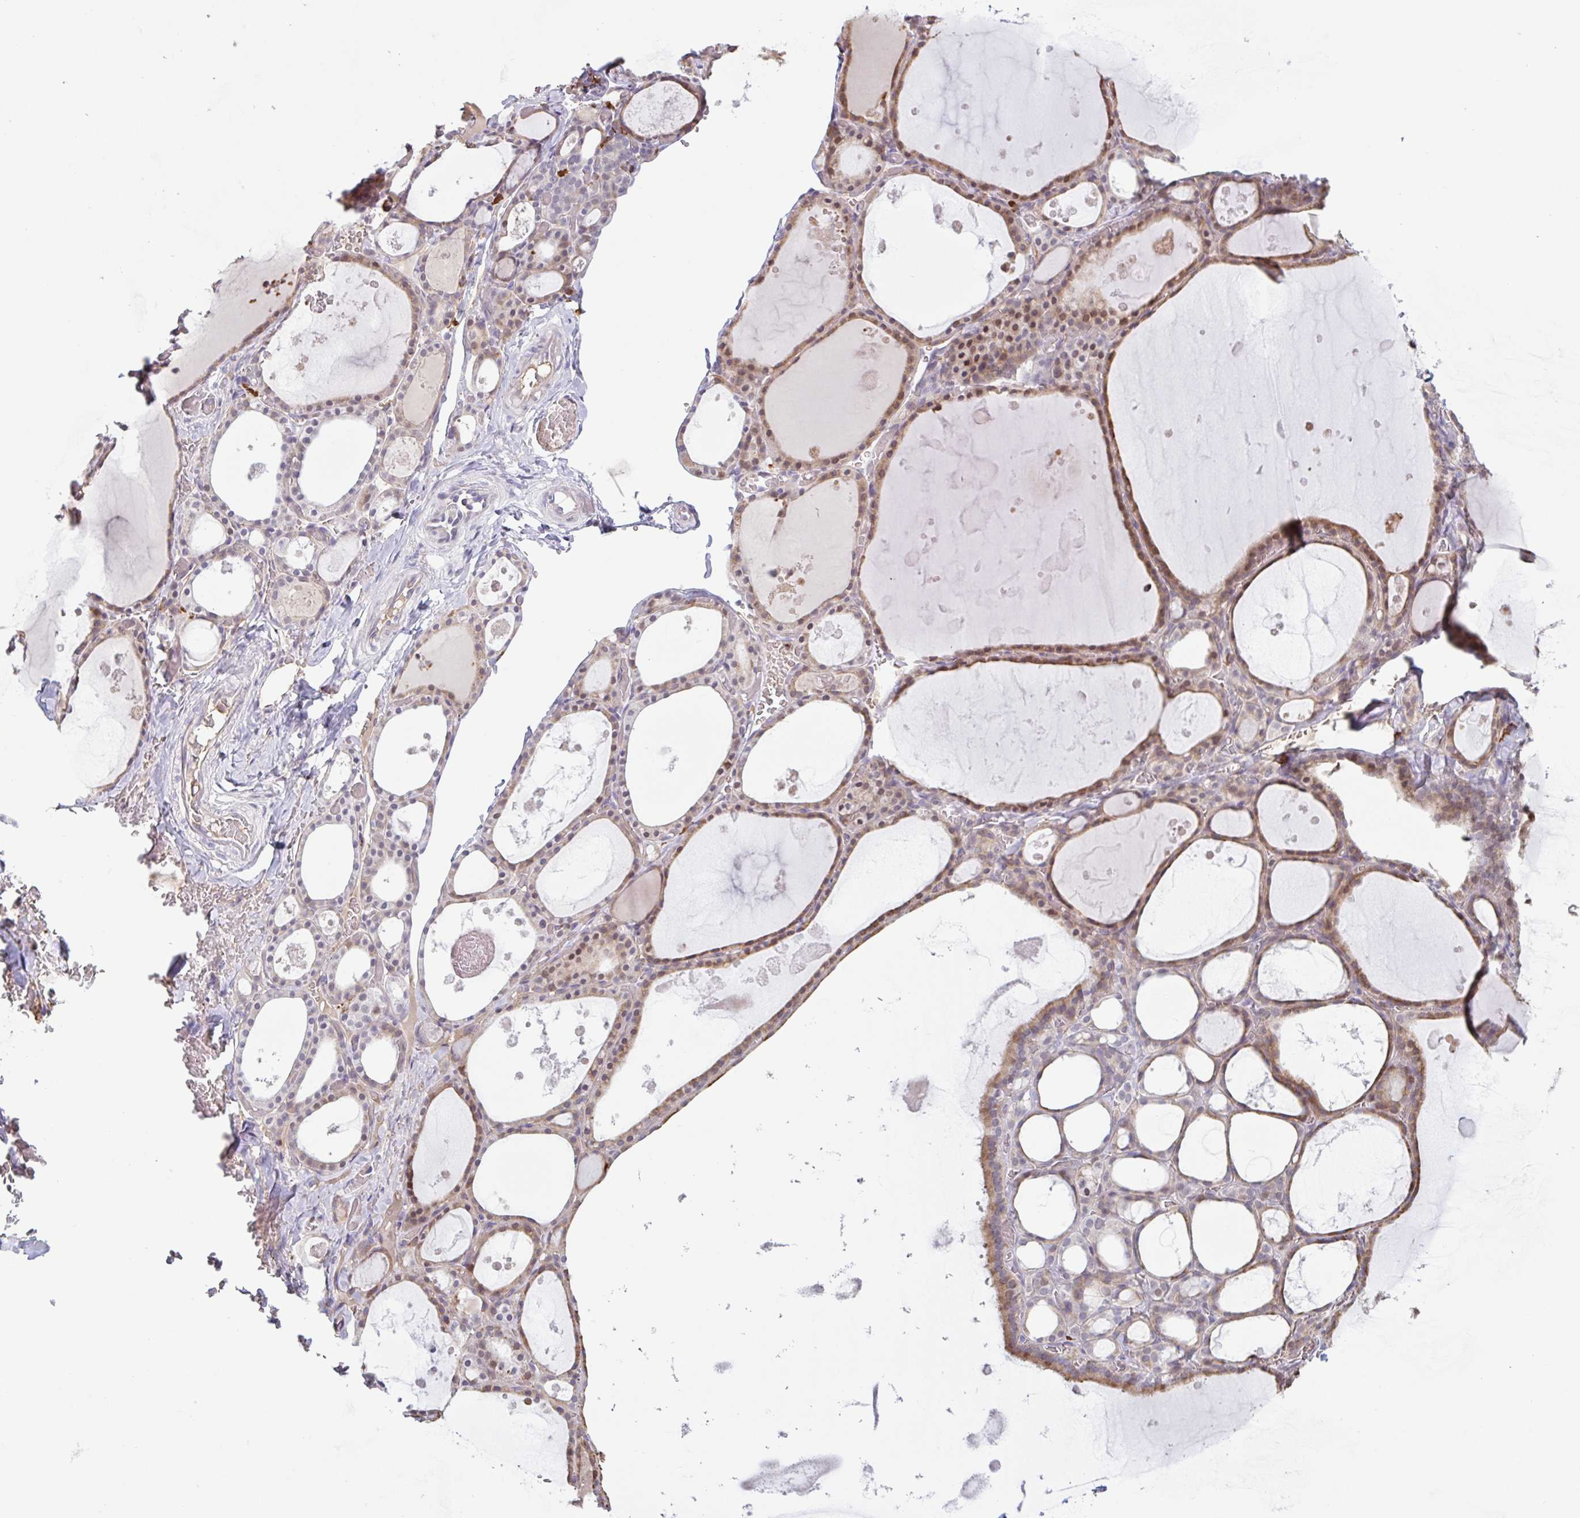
{"staining": {"intensity": "moderate", "quantity": "25%-75%", "location": "cytoplasmic/membranous,nuclear"}, "tissue": "thyroid gland", "cell_type": "Glandular cells", "image_type": "normal", "snomed": [{"axis": "morphology", "description": "Normal tissue, NOS"}, {"axis": "topography", "description": "Thyroid gland"}], "caption": "High-magnification brightfield microscopy of benign thyroid gland stained with DAB (brown) and counterstained with hematoxylin (blue). glandular cells exhibit moderate cytoplasmic/membranous,nuclear staining is present in approximately25%-75% of cells.", "gene": "TAF1D", "patient": {"sex": "male", "age": 56}}